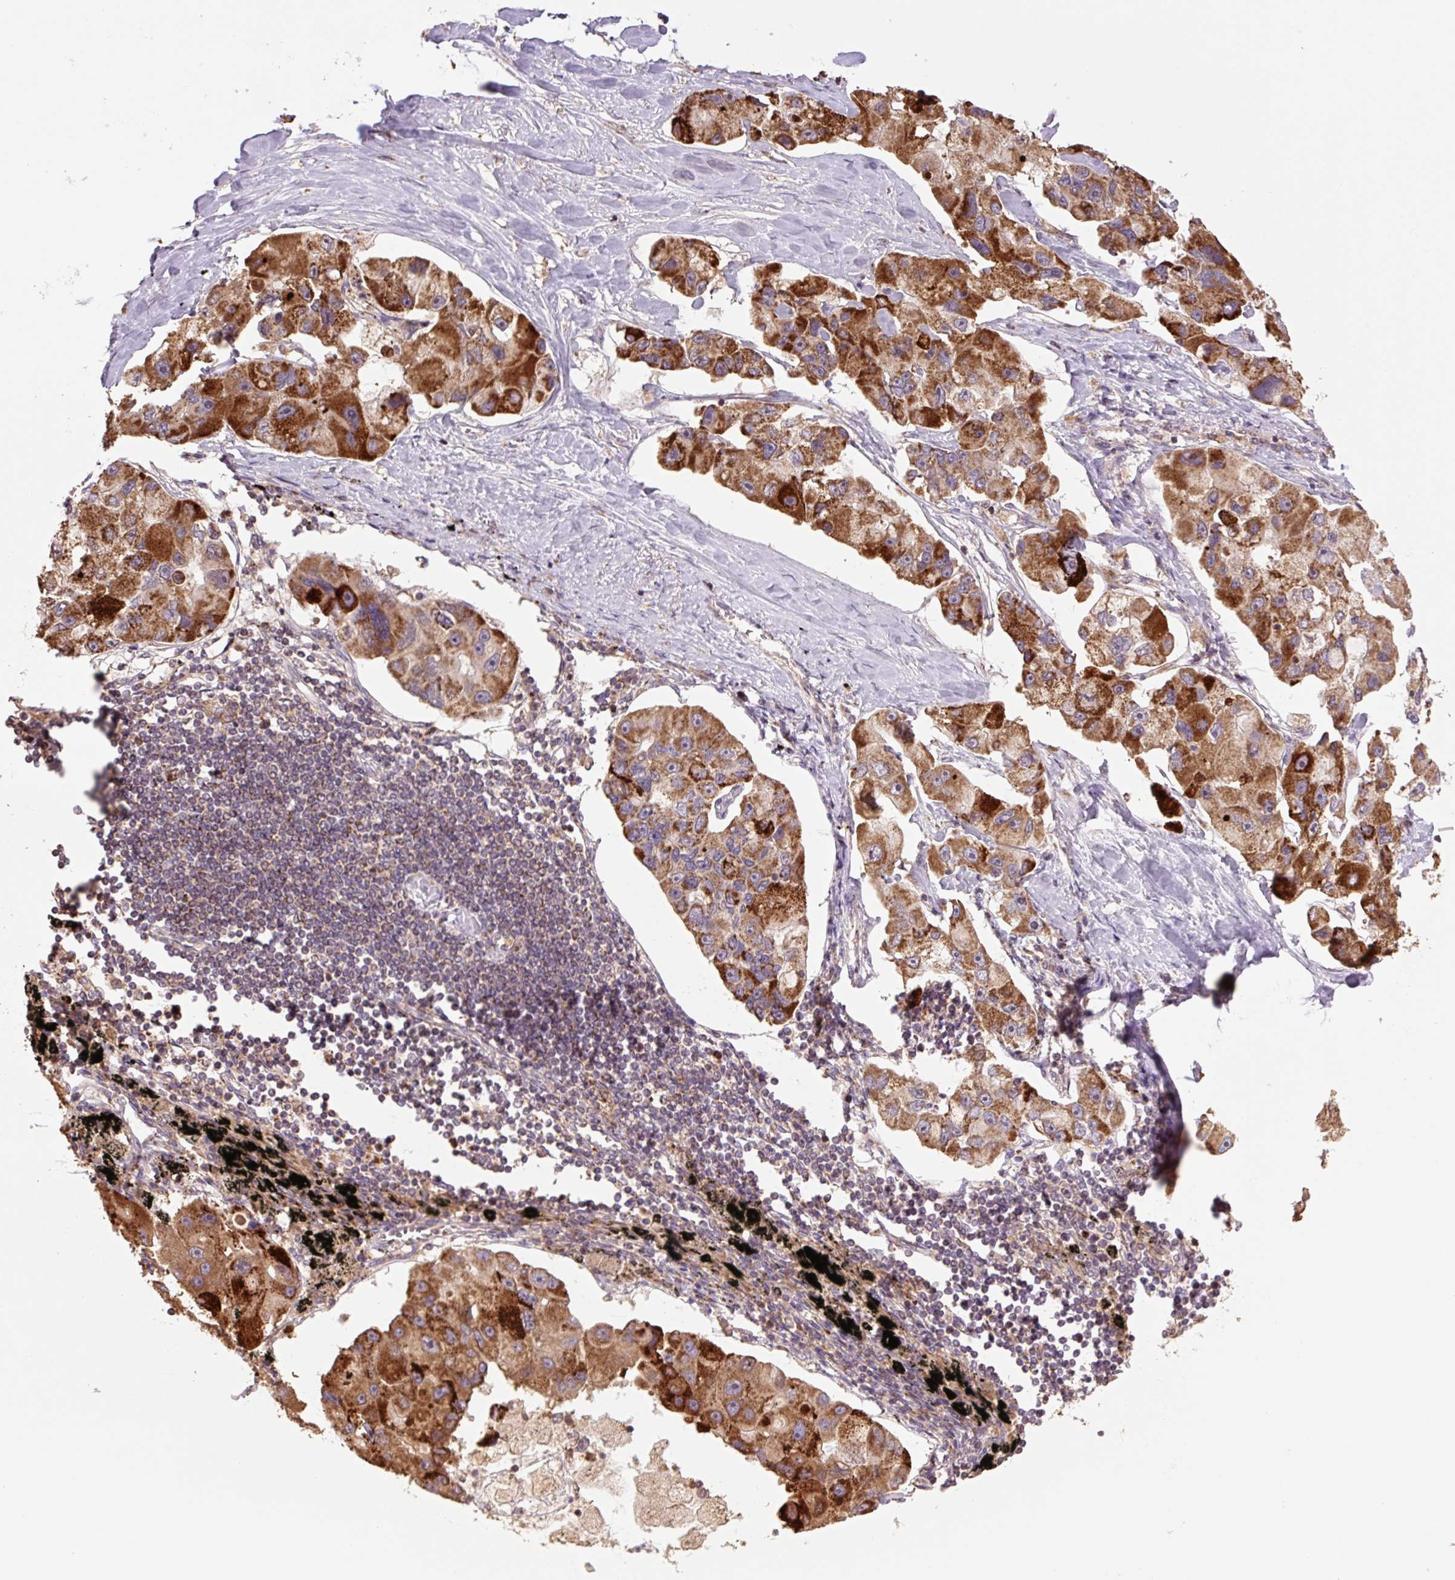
{"staining": {"intensity": "strong", "quantity": ">75%", "location": "cytoplasmic/membranous"}, "tissue": "lung cancer", "cell_type": "Tumor cells", "image_type": "cancer", "snomed": [{"axis": "morphology", "description": "Adenocarcinoma, NOS"}, {"axis": "topography", "description": "Lung"}], "caption": "IHC of human lung adenocarcinoma displays high levels of strong cytoplasmic/membranous staining in approximately >75% of tumor cells.", "gene": "TMEM160", "patient": {"sex": "female", "age": 54}}